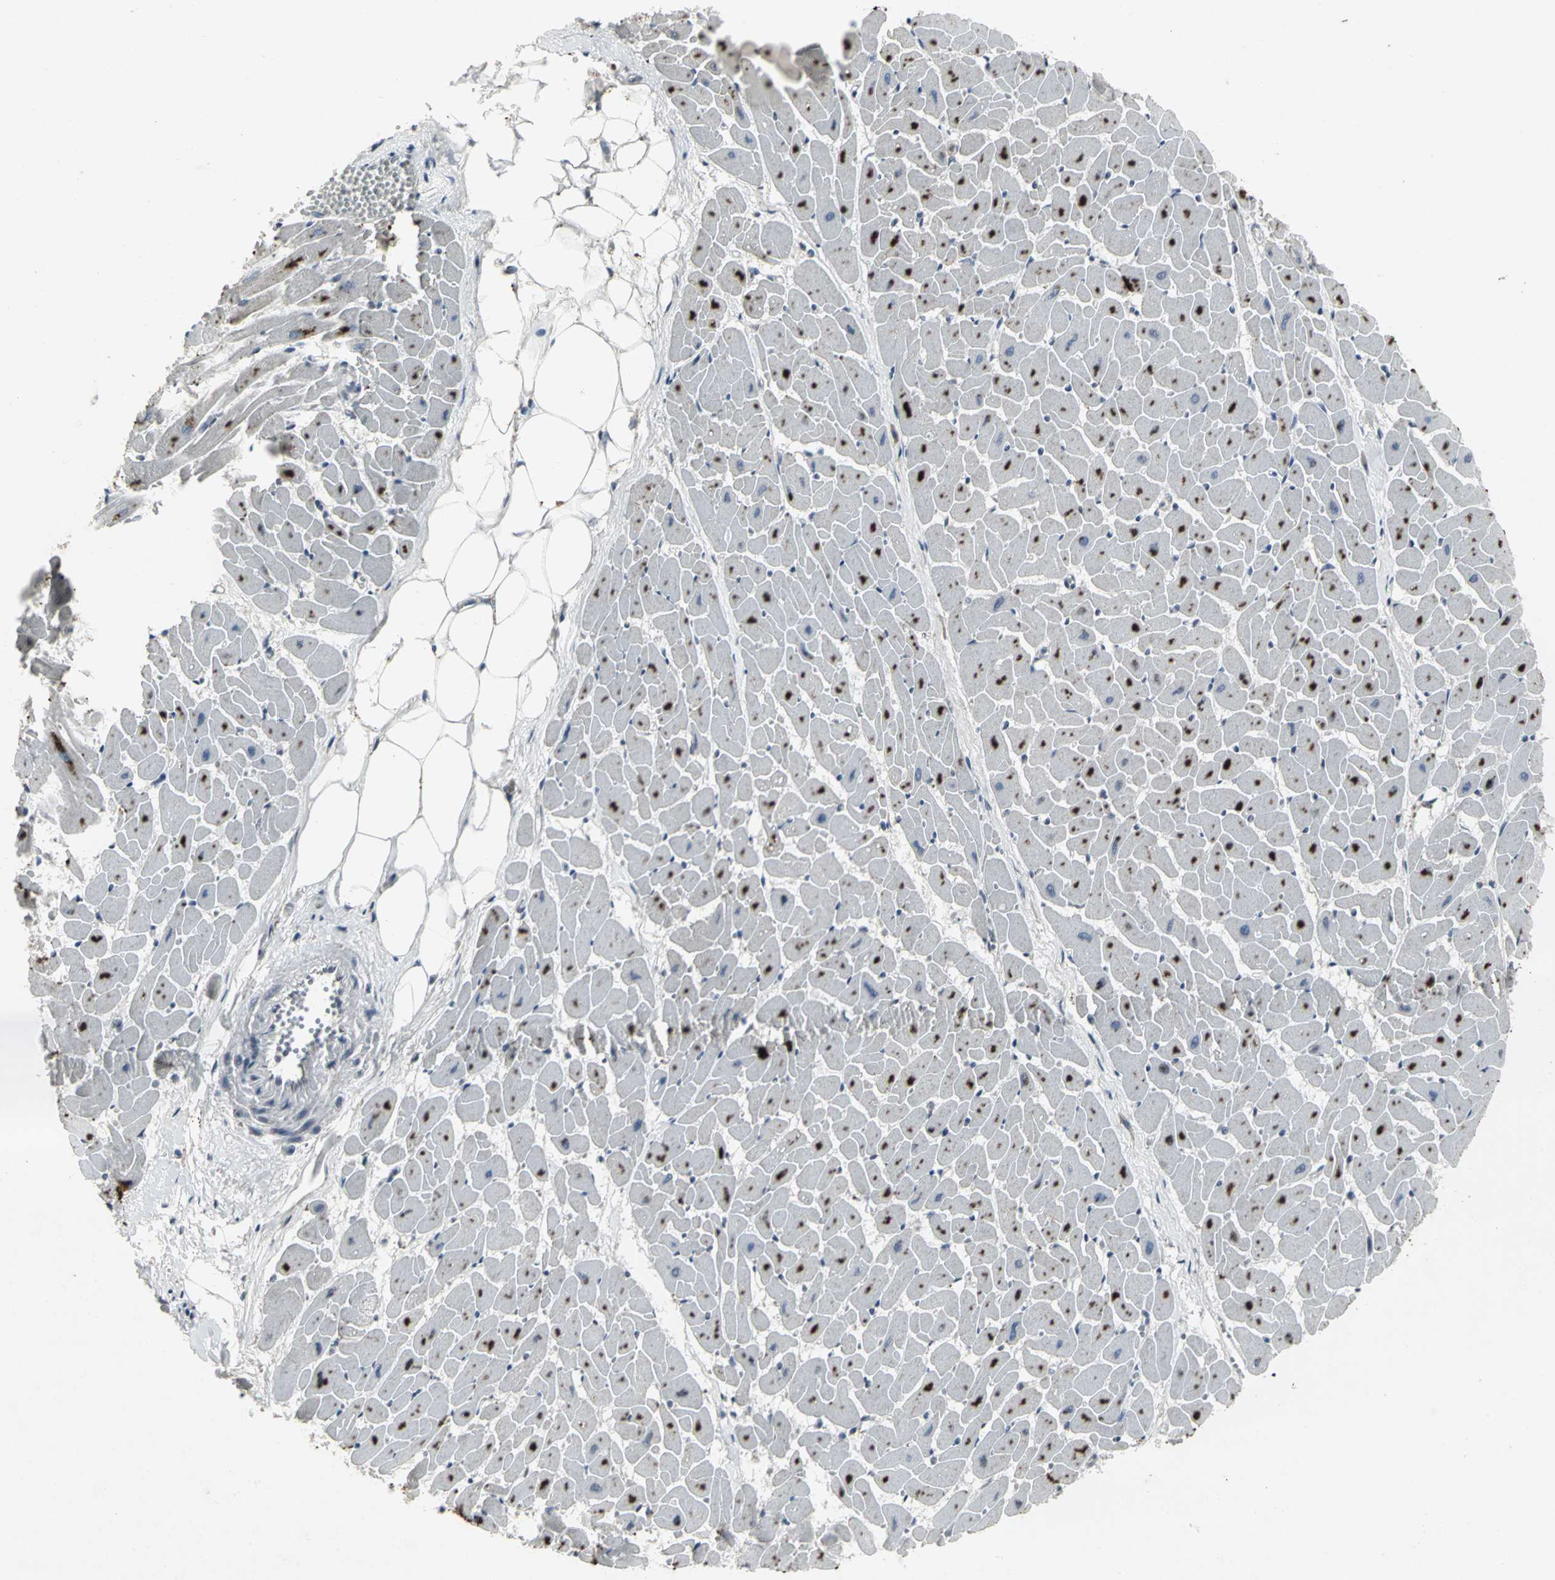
{"staining": {"intensity": "moderate", "quantity": ">75%", "location": "cytoplasmic/membranous"}, "tissue": "heart muscle", "cell_type": "Cardiomyocytes", "image_type": "normal", "snomed": [{"axis": "morphology", "description": "Normal tissue, NOS"}, {"axis": "topography", "description": "Heart"}], "caption": "An IHC micrograph of unremarkable tissue is shown. Protein staining in brown highlights moderate cytoplasmic/membranous positivity in heart muscle within cardiomyocytes.", "gene": "BMP4", "patient": {"sex": "female", "age": 19}}